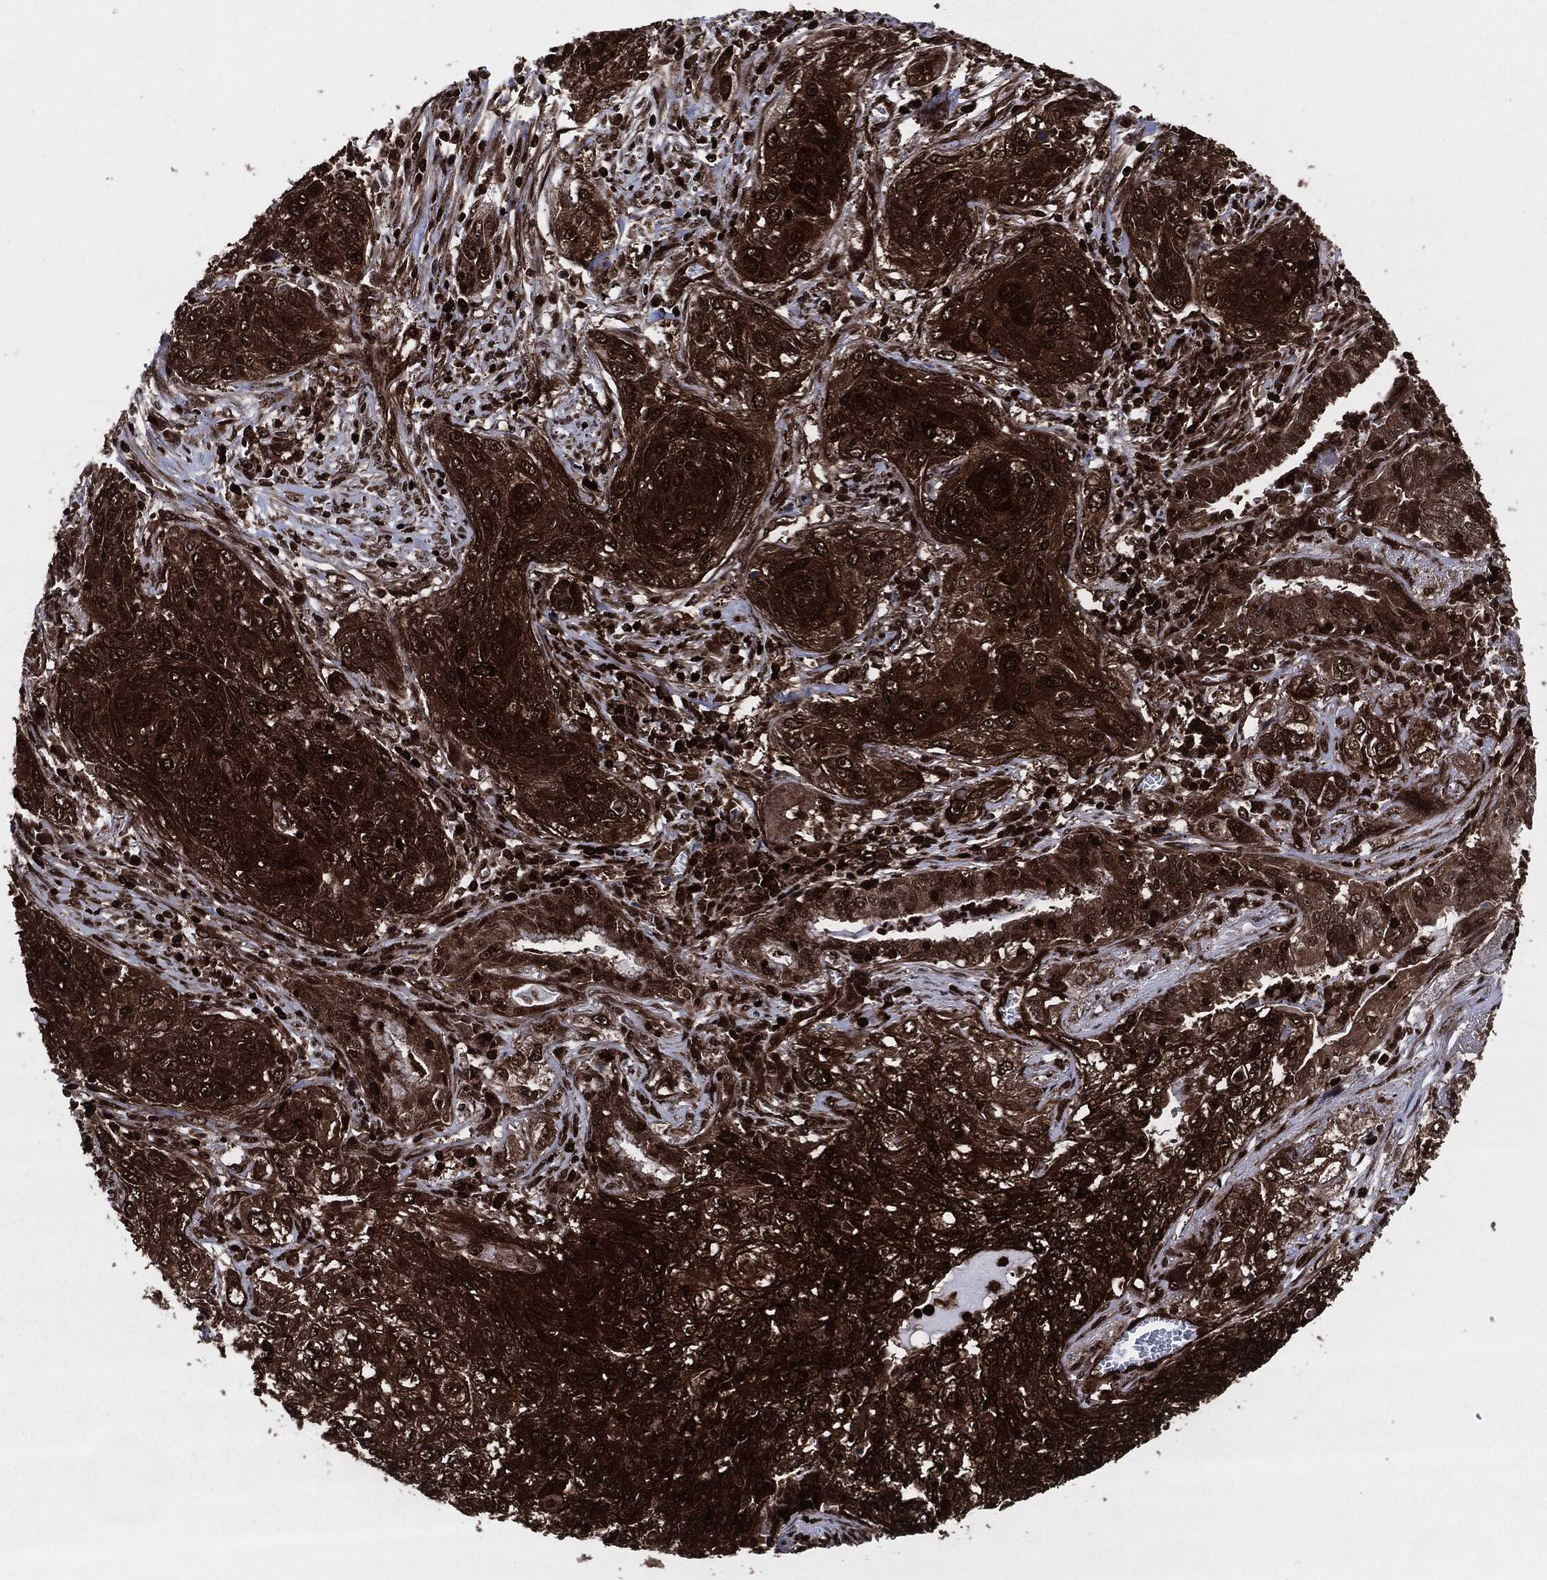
{"staining": {"intensity": "strong", "quantity": ">75%", "location": "cytoplasmic/membranous"}, "tissue": "lung cancer", "cell_type": "Tumor cells", "image_type": "cancer", "snomed": [{"axis": "morphology", "description": "Squamous cell carcinoma, NOS"}, {"axis": "topography", "description": "Lung"}], "caption": "This is an image of immunohistochemistry staining of squamous cell carcinoma (lung), which shows strong expression in the cytoplasmic/membranous of tumor cells.", "gene": "YWHAB", "patient": {"sex": "female", "age": 69}}